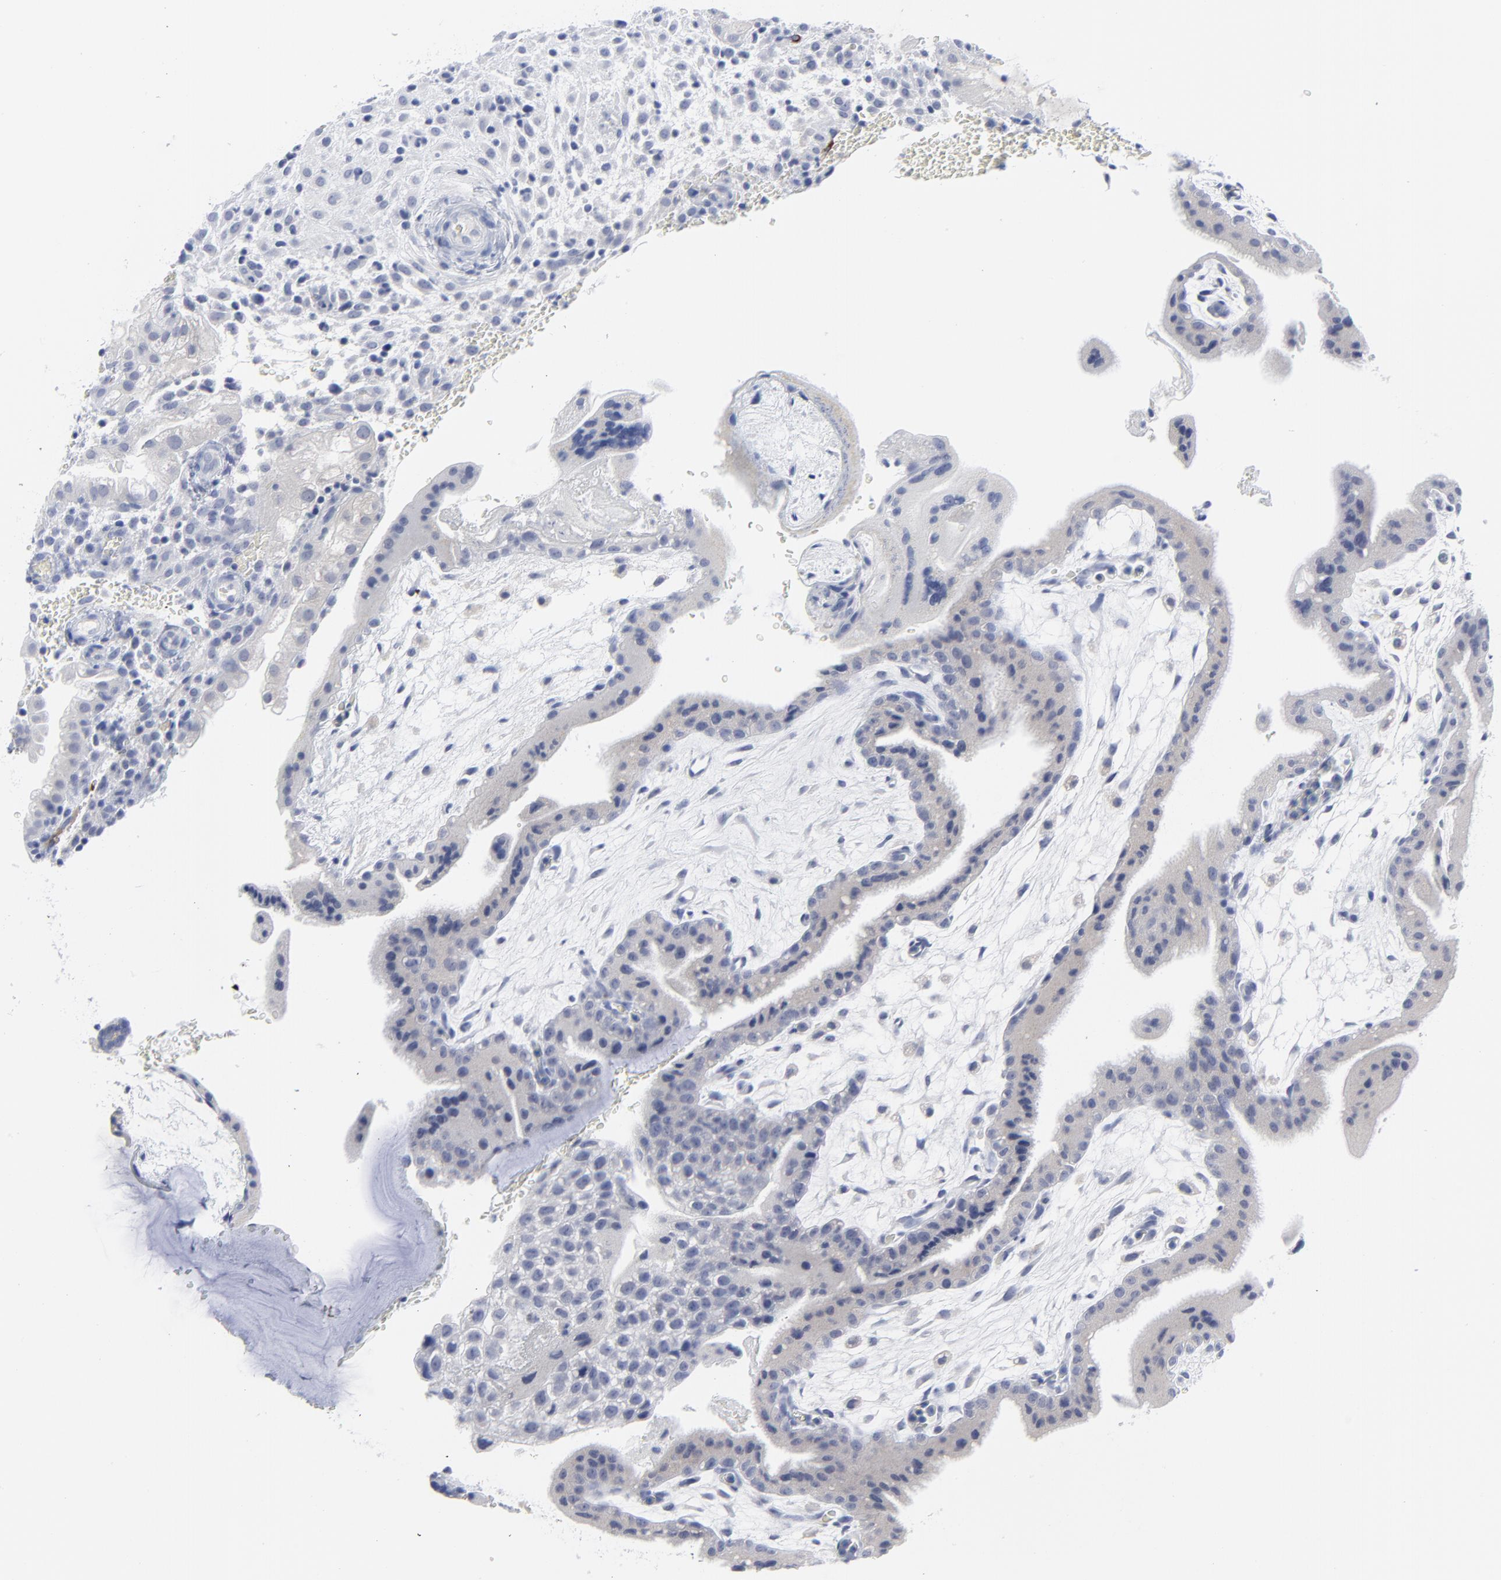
{"staining": {"intensity": "negative", "quantity": "none", "location": "none"}, "tissue": "placenta", "cell_type": "Decidual cells", "image_type": "normal", "snomed": [{"axis": "morphology", "description": "Normal tissue, NOS"}, {"axis": "topography", "description": "Placenta"}], "caption": "Normal placenta was stained to show a protein in brown. There is no significant positivity in decidual cells.", "gene": "CLEC4G", "patient": {"sex": "female", "age": 35}}